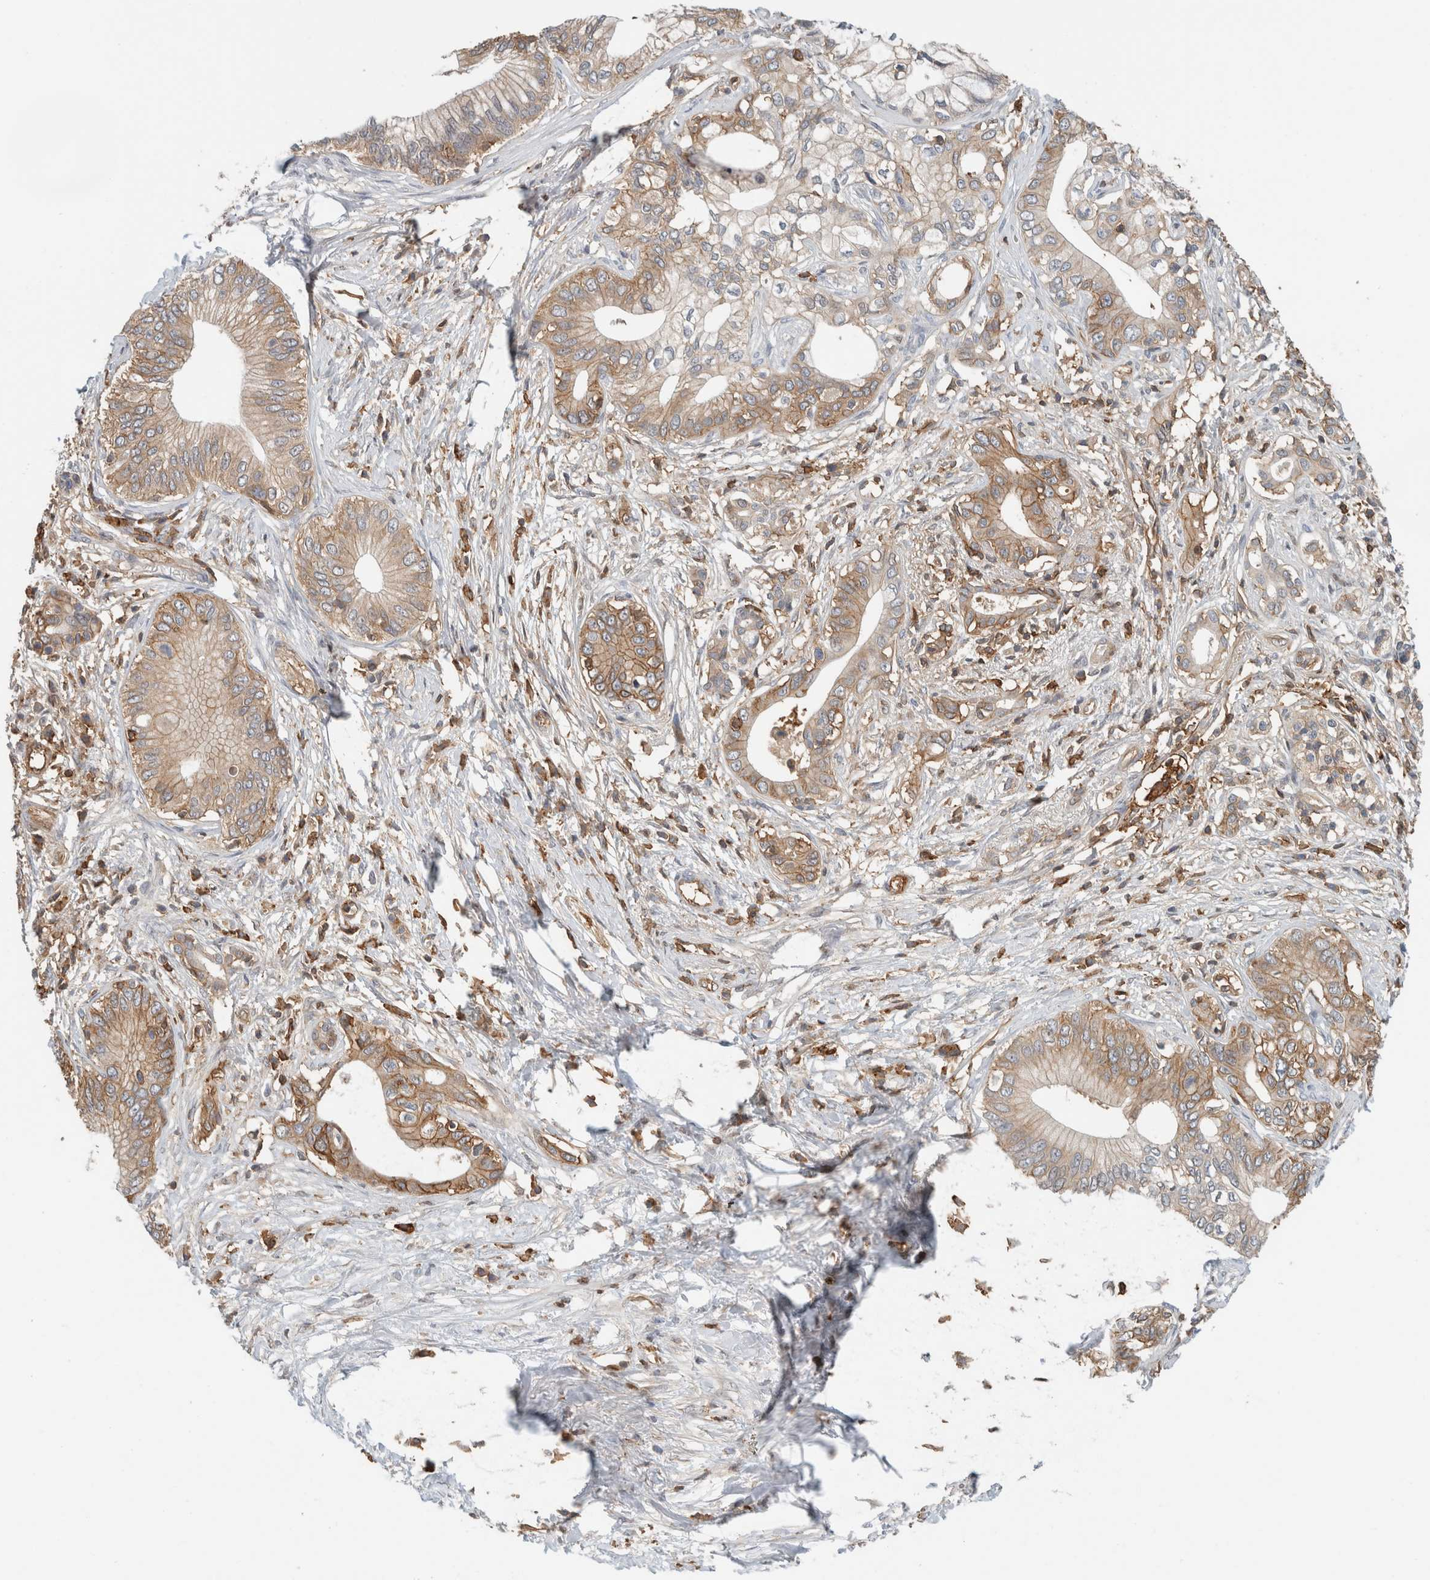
{"staining": {"intensity": "moderate", "quantity": ">75%", "location": "cytoplasmic/membranous"}, "tissue": "pancreatic cancer", "cell_type": "Tumor cells", "image_type": "cancer", "snomed": [{"axis": "morphology", "description": "Normal tissue, NOS"}, {"axis": "morphology", "description": "Adenocarcinoma, NOS"}, {"axis": "topography", "description": "Pancreas"}, {"axis": "topography", "description": "Peripheral nerve tissue"}], "caption": "IHC image of pancreatic adenocarcinoma stained for a protein (brown), which exhibits medium levels of moderate cytoplasmic/membranous expression in approximately >75% of tumor cells.", "gene": "PFDN4", "patient": {"sex": "male", "age": 59}}